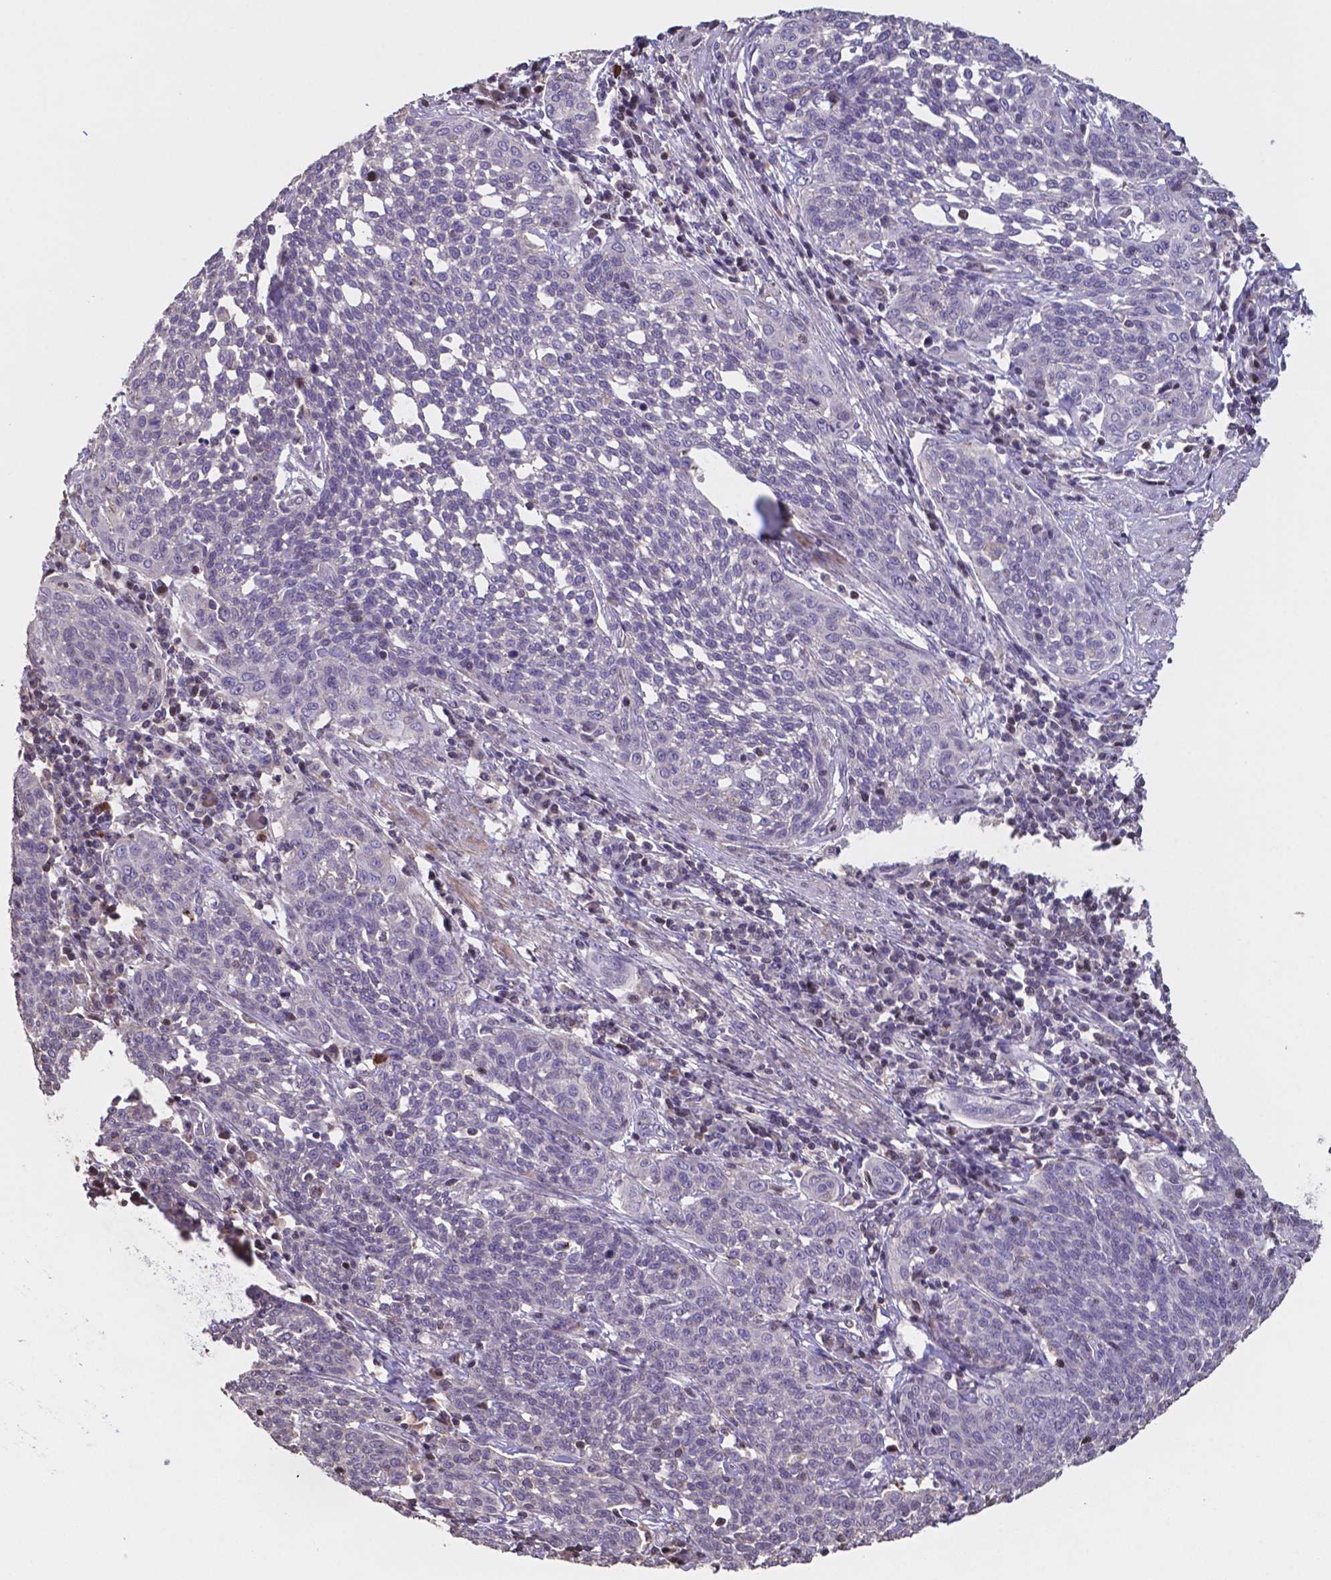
{"staining": {"intensity": "negative", "quantity": "none", "location": "none"}, "tissue": "cervical cancer", "cell_type": "Tumor cells", "image_type": "cancer", "snomed": [{"axis": "morphology", "description": "Squamous cell carcinoma, NOS"}, {"axis": "topography", "description": "Cervix"}], "caption": "High power microscopy histopathology image of an IHC micrograph of squamous cell carcinoma (cervical), revealing no significant expression in tumor cells. Nuclei are stained in blue.", "gene": "MLC1", "patient": {"sex": "female", "age": 34}}